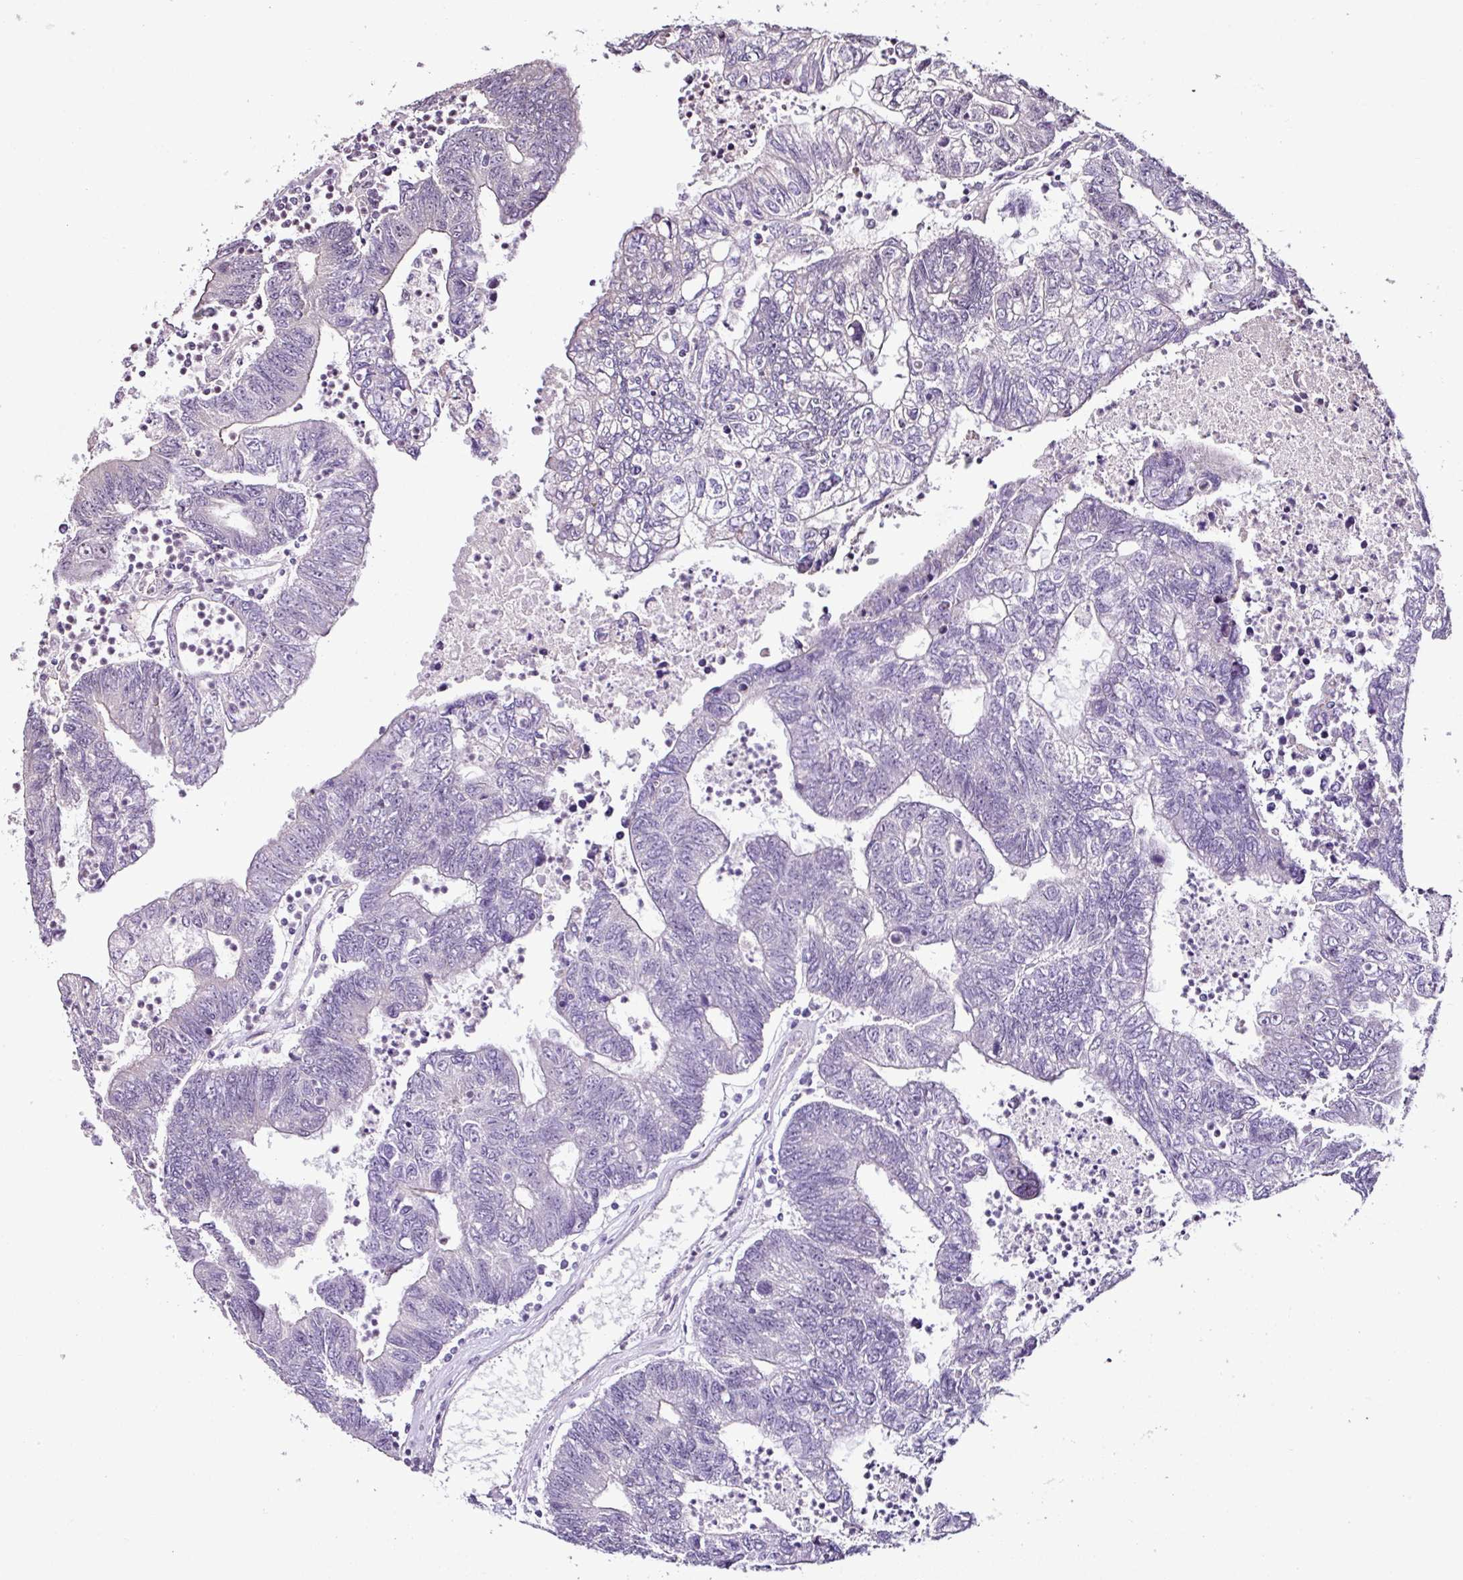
{"staining": {"intensity": "negative", "quantity": "none", "location": "none"}, "tissue": "colorectal cancer", "cell_type": "Tumor cells", "image_type": "cancer", "snomed": [{"axis": "morphology", "description": "Adenocarcinoma, NOS"}, {"axis": "topography", "description": "Colon"}], "caption": "This is a photomicrograph of IHC staining of colorectal adenocarcinoma, which shows no staining in tumor cells.", "gene": "COPRS", "patient": {"sex": "female", "age": 48}}